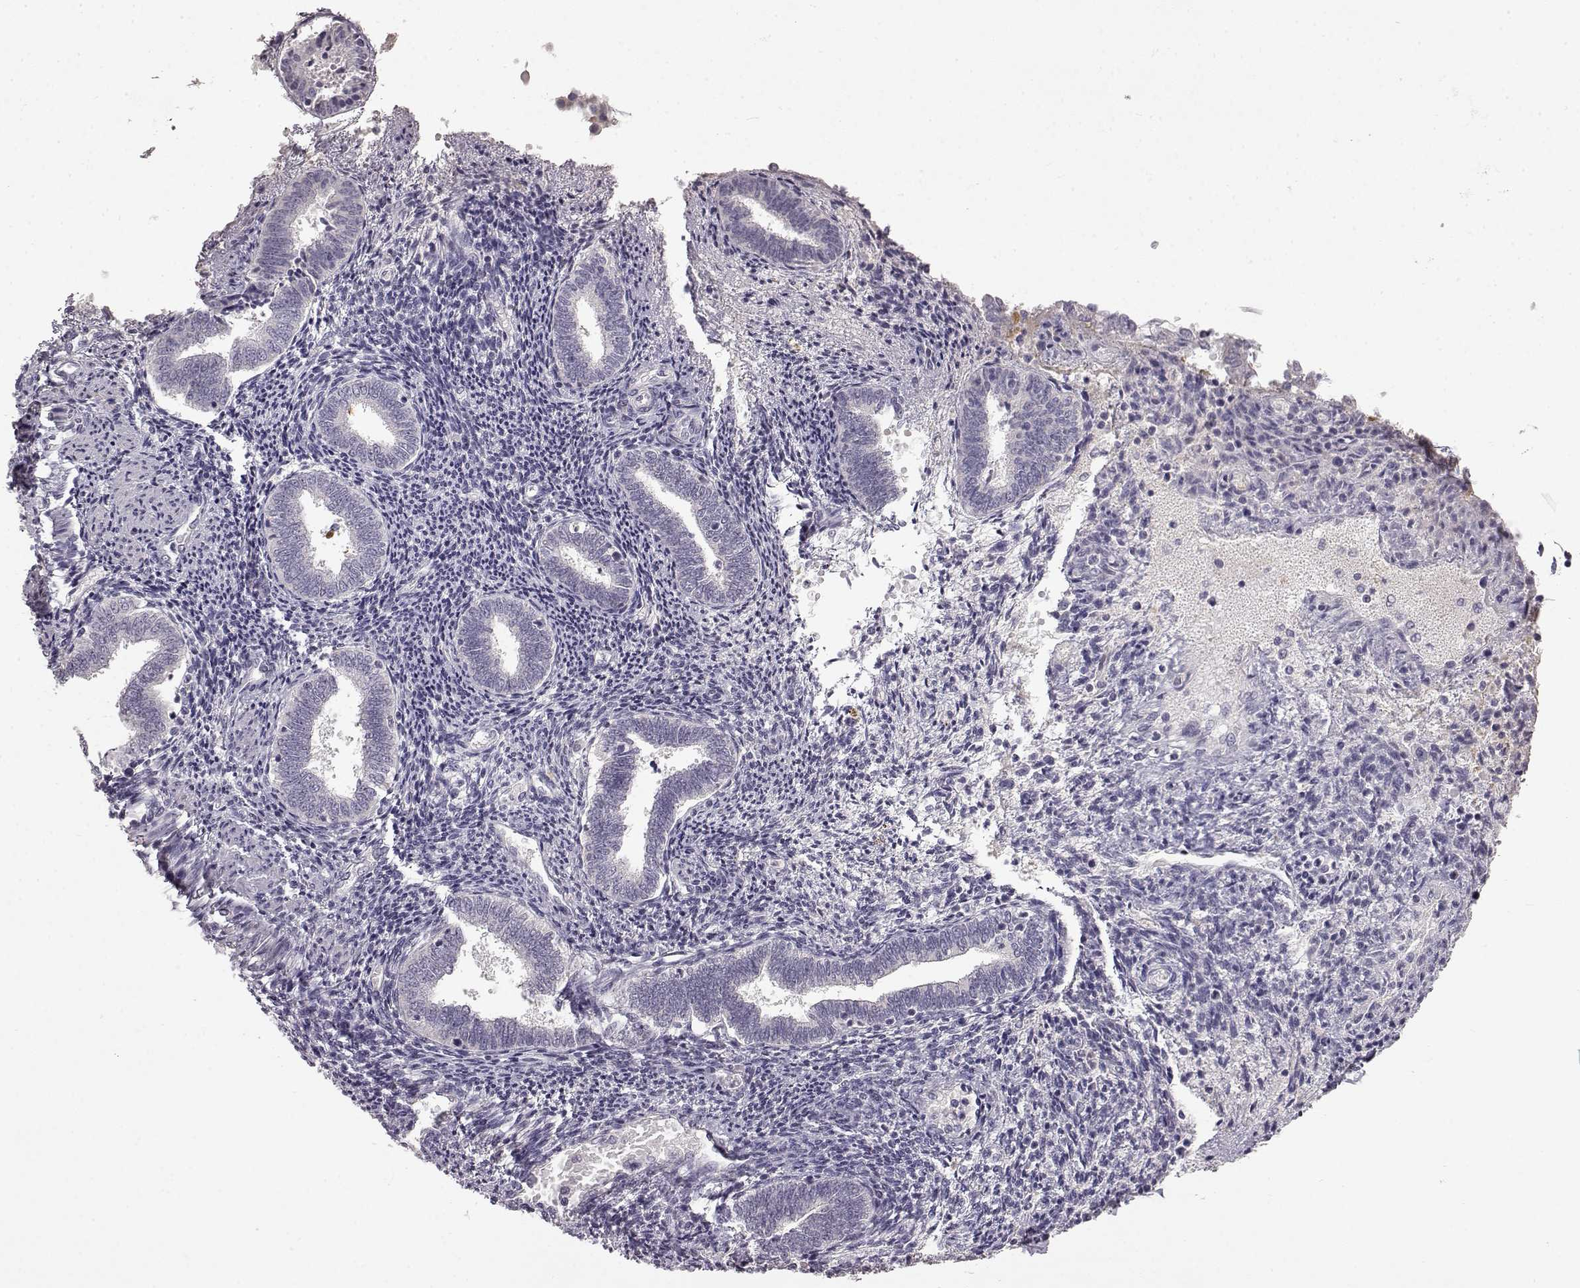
{"staining": {"intensity": "weak", "quantity": "25%-75%", "location": "cytoplasmic/membranous,nuclear"}, "tissue": "endometrium", "cell_type": "Cells in endometrial stroma", "image_type": "normal", "snomed": [{"axis": "morphology", "description": "Normal tissue, NOS"}, {"axis": "topography", "description": "Endometrium"}], "caption": "This histopathology image reveals immunohistochemistry staining of normal endometrium, with low weak cytoplasmic/membranous,nuclear positivity in about 25%-75% of cells in endometrial stroma.", "gene": "SPAG17", "patient": {"sex": "female", "age": 42}}